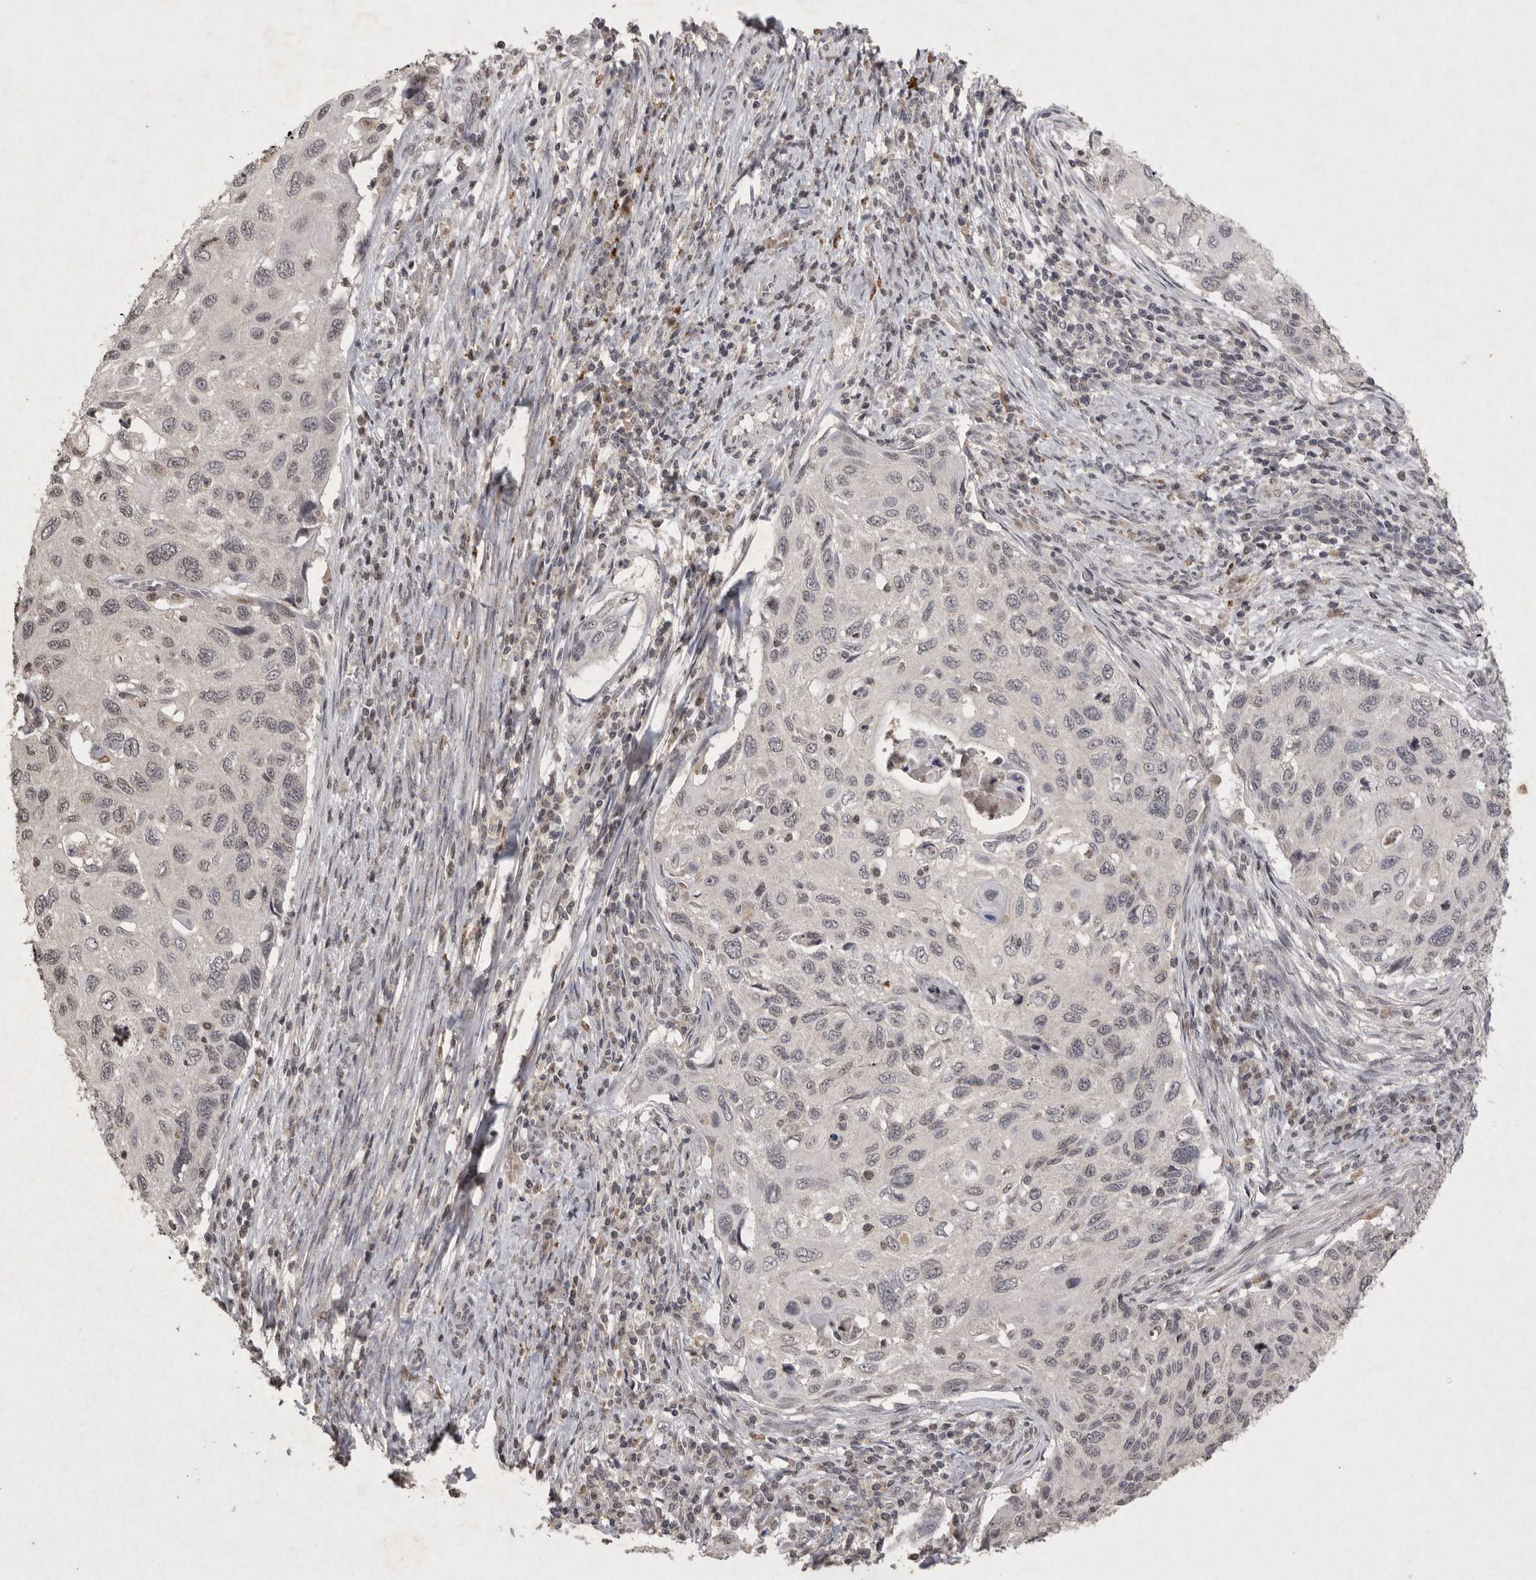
{"staining": {"intensity": "negative", "quantity": "none", "location": "none"}, "tissue": "cervical cancer", "cell_type": "Tumor cells", "image_type": "cancer", "snomed": [{"axis": "morphology", "description": "Squamous cell carcinoma, NOS"}, {"axis": "topography", "description": "Cervix"}], "caption": "Cervical cancer was stained to show a protein in brown. There is no significant staining in tumor cells. The staining is performed using DAB (3,3'-diaminobenzidine) brown chromogen with nuclei counter-stained in using hematoxylin.", "gene": "APLNR", "patient": {"sex": "female", "age": 70}}